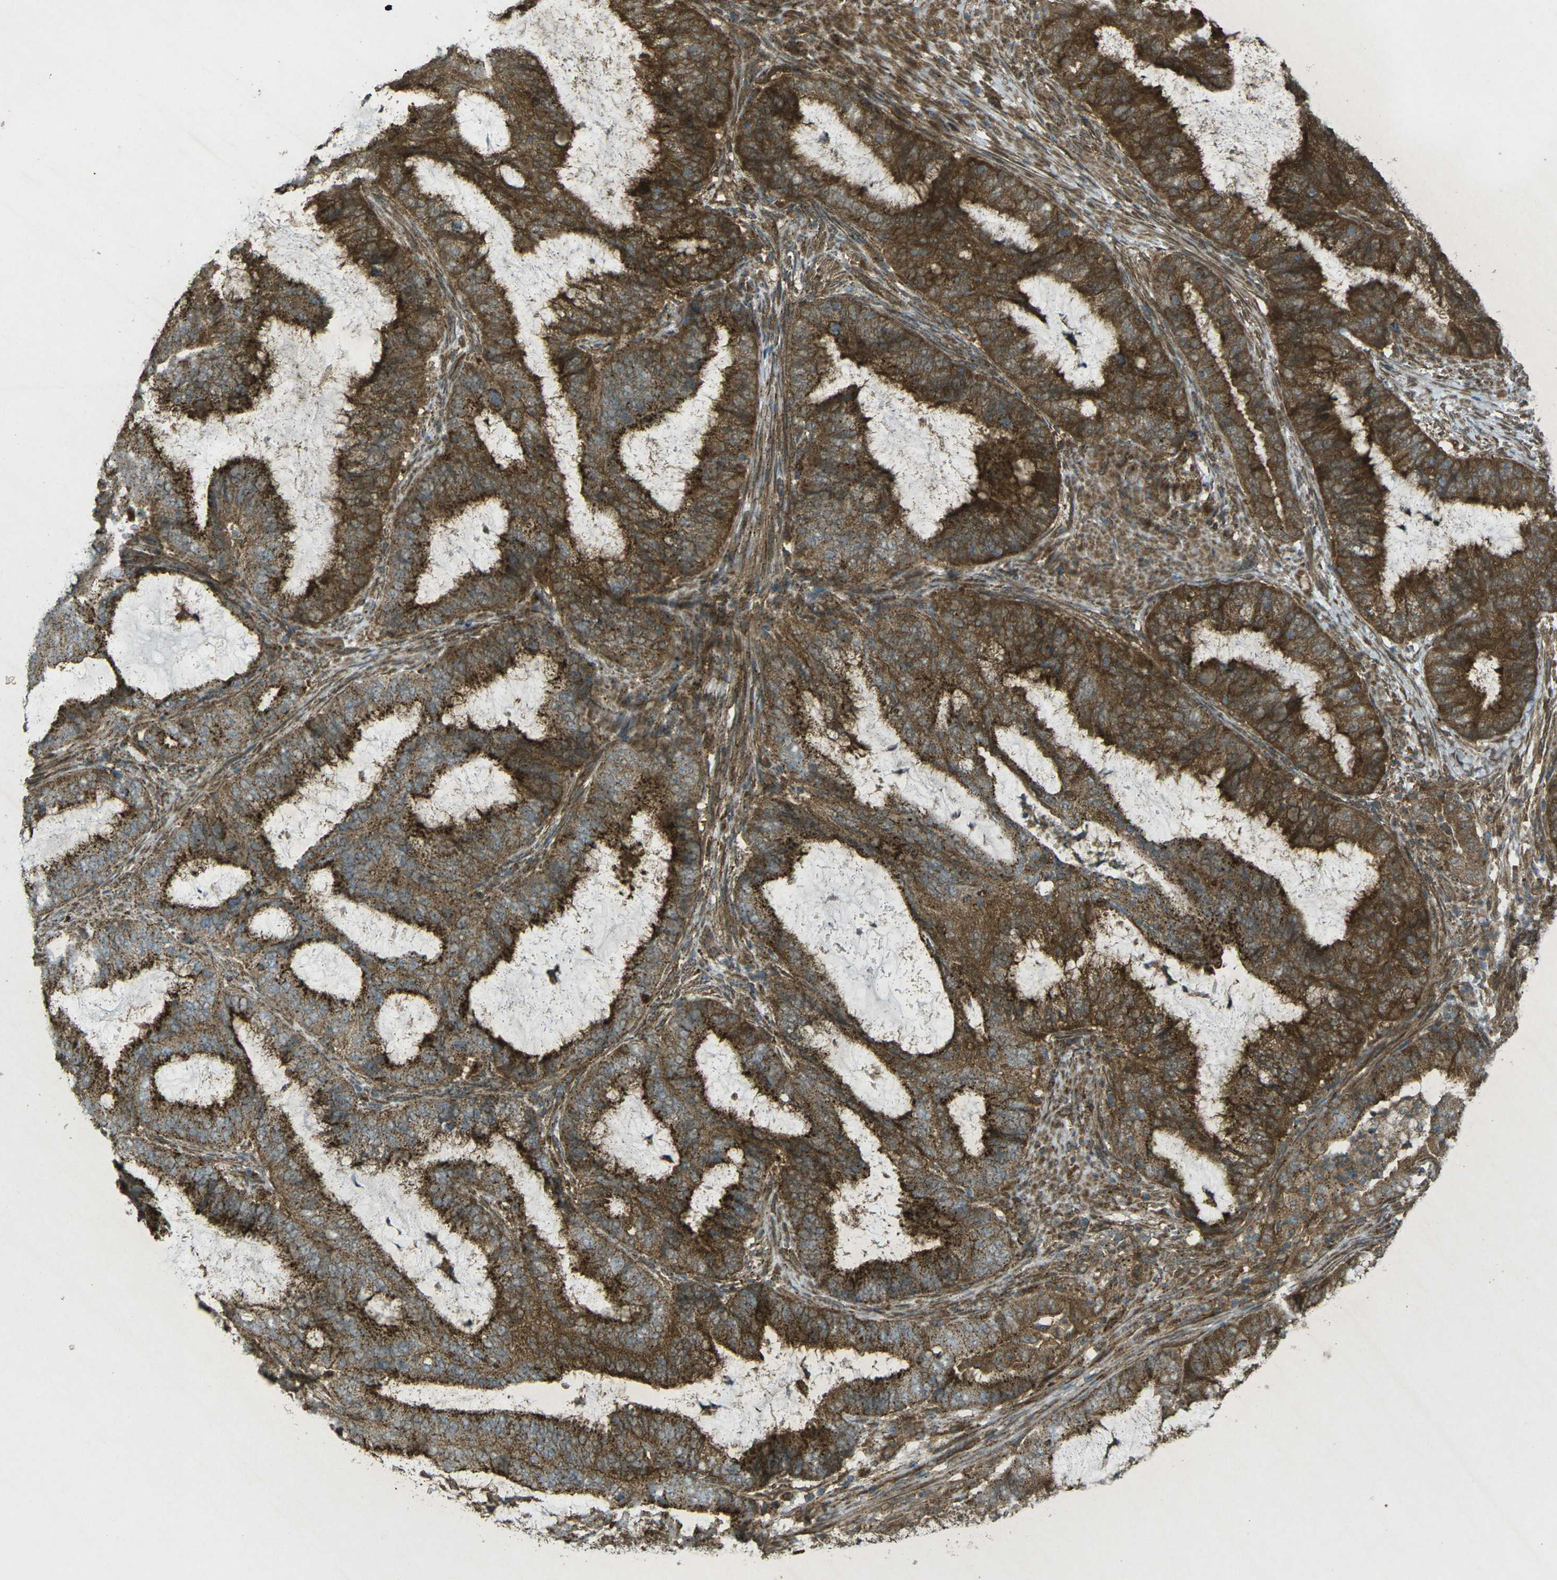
{"staining": {"intensity": "strong", "quantity": ">75%", "location": "cytoplasmic/membranous"}, "tissue": "endometrial cancer", "cell_type": "Tumor cells", "image_type": "cancer", "snomed": [{"axis": "morphology", "description": "Adenocarcinoma, NOS"}, {"axis": "topography", "description": "Endometrium"}], "caption": "Immunohistochemistry (IHC) (DAB (3,3'-diaminobenzidine)) staining of endometrial adenocarcinoma displays strong cytoplasmic/membranous protein positivity in approximately >75% of tumor cells.", "gene": "CHMP3", "patient": {"sex": "female", "age": 70}}